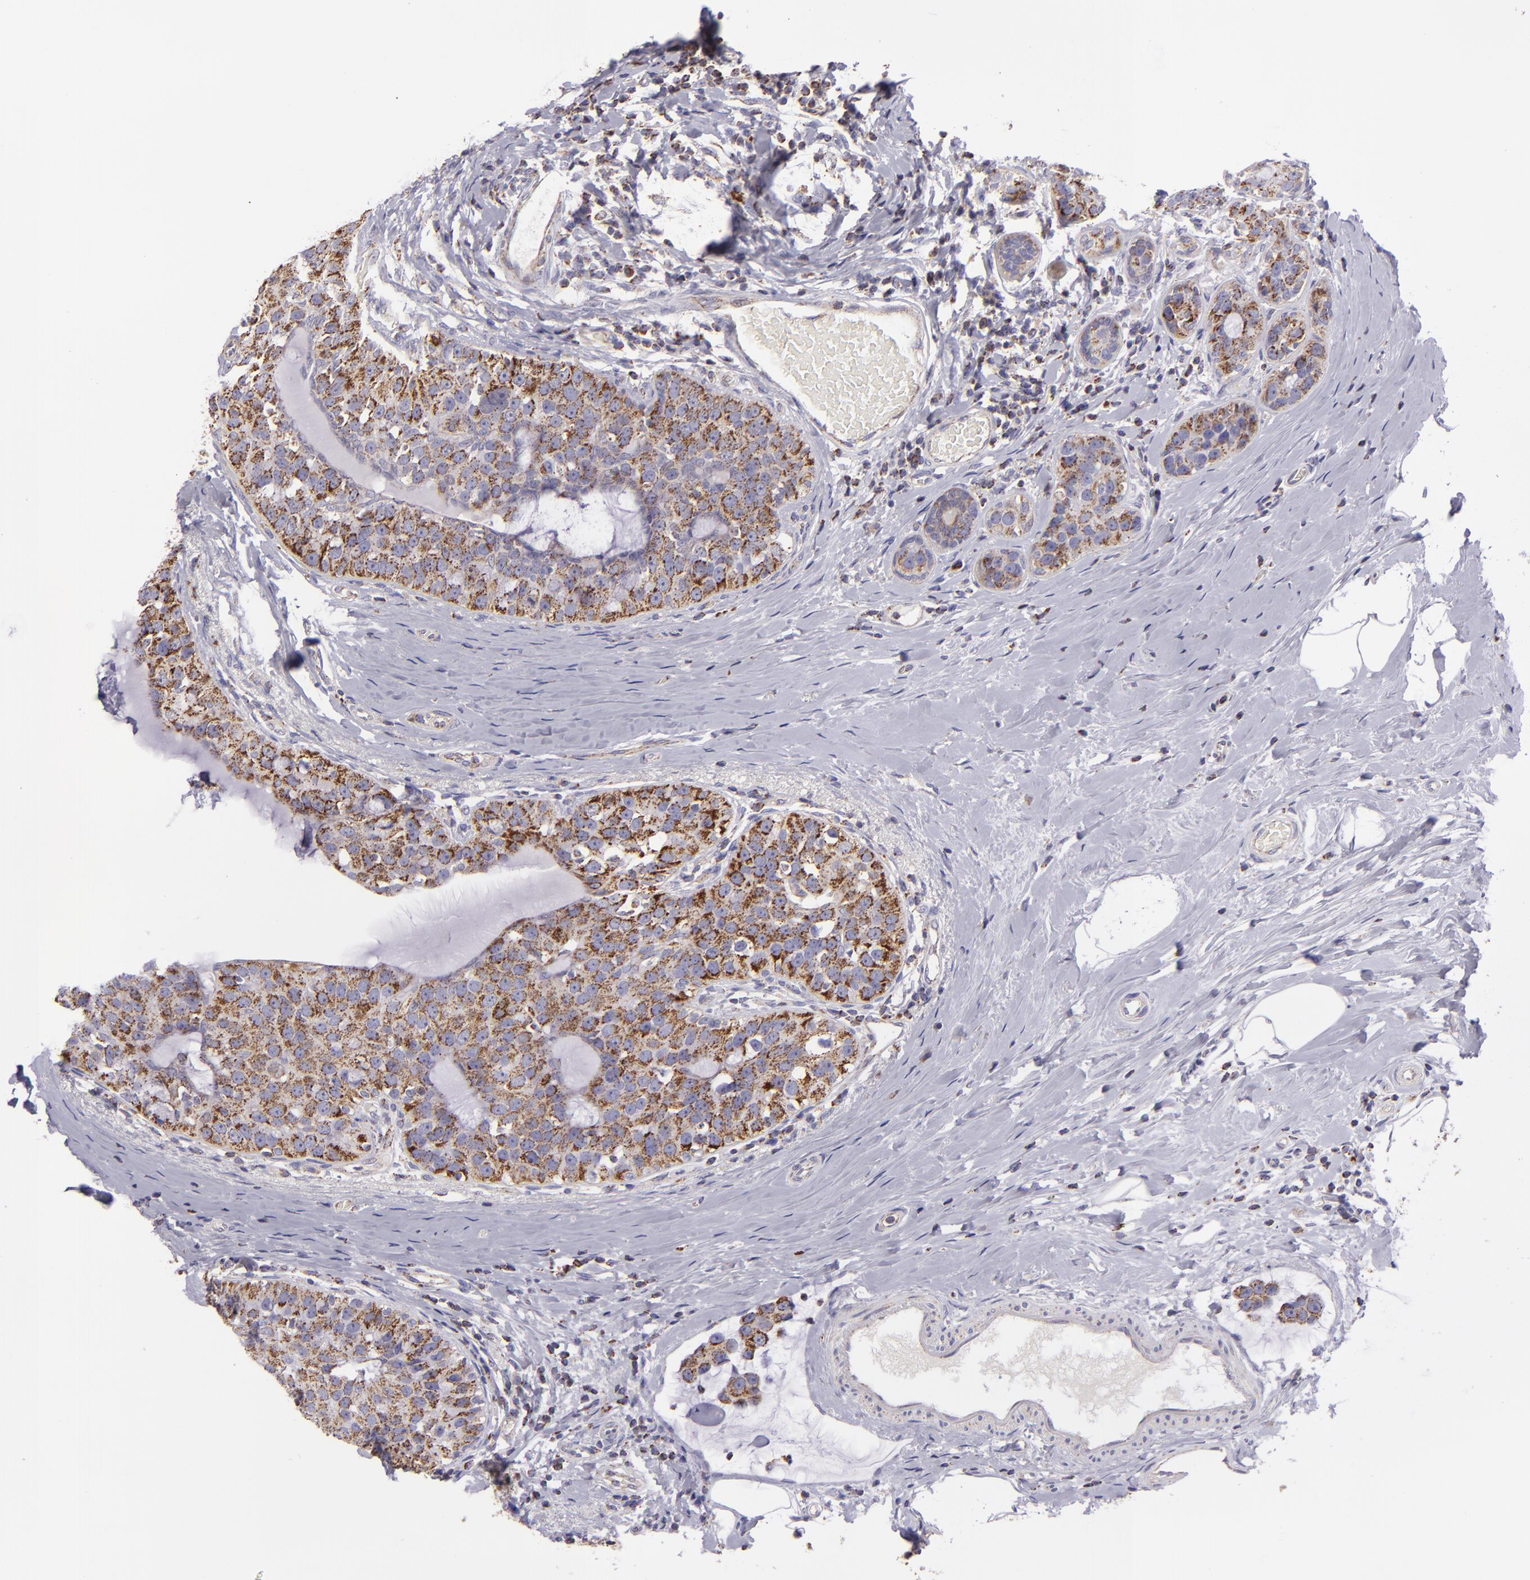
{"staining": {"intensity": "moderate", "quantity": ">75%", "location": "cytoplasmic/membranous"}, "tissue": "breast cancer", "cell_type": "Tumor cells", "image_type": "cancer", "snomed": [{"axis": "morphology", "description": "Normal tissue, NOS"}, {"axis": "morphology", "description": "Duct carcinoma"}, {"axis": "topography", "description": "Breast"}], "caption": "Moderate cytoplasmic/membranous staining for a protein is identified in approximately >75% of tumor cells of invasive ductal carcinoma (breast) using immunohistochemistry.", "gene": "HSPD1", "patient": {"sex": "female", "age": 50}}